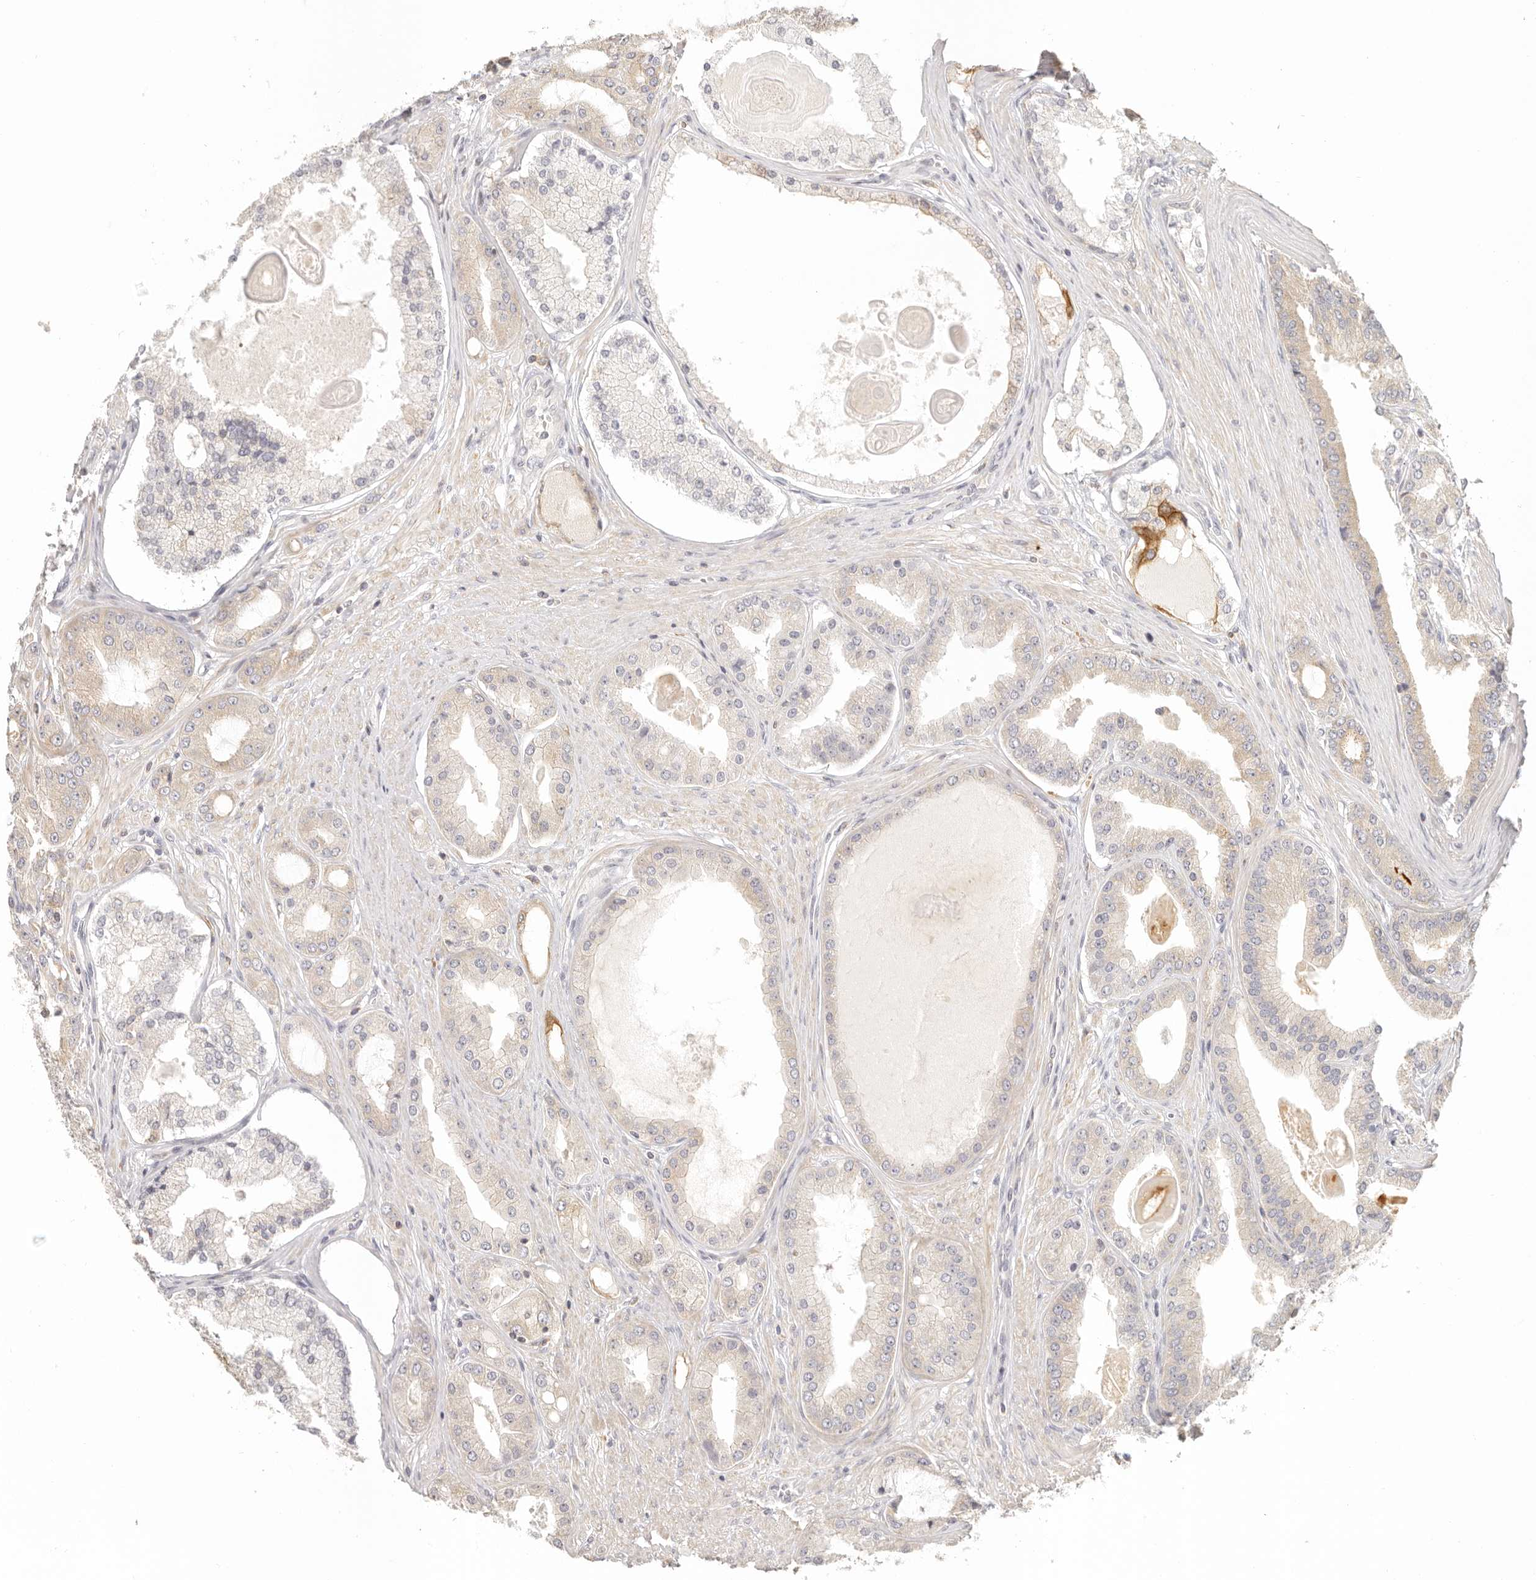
{"staining": {"intensity": "weak", "quantity": "<25%", "location": "cytoplasmic/membranous"}, "tissue": "prostate cancer", "cell_type": "Tumor cells", "image_type": "cancer", "snomed": [{"axis": "morphology", "description": "Adenocarcinoma, High grade"}, {"axis": "topography", "description": "Prostate"}], "caption": "Tumor cells show no significant protein staining in prostate cancer. Nuclei are stained in blue.", "gene": "ANXA9", "patient": {"sex": "male", "age": 60}}